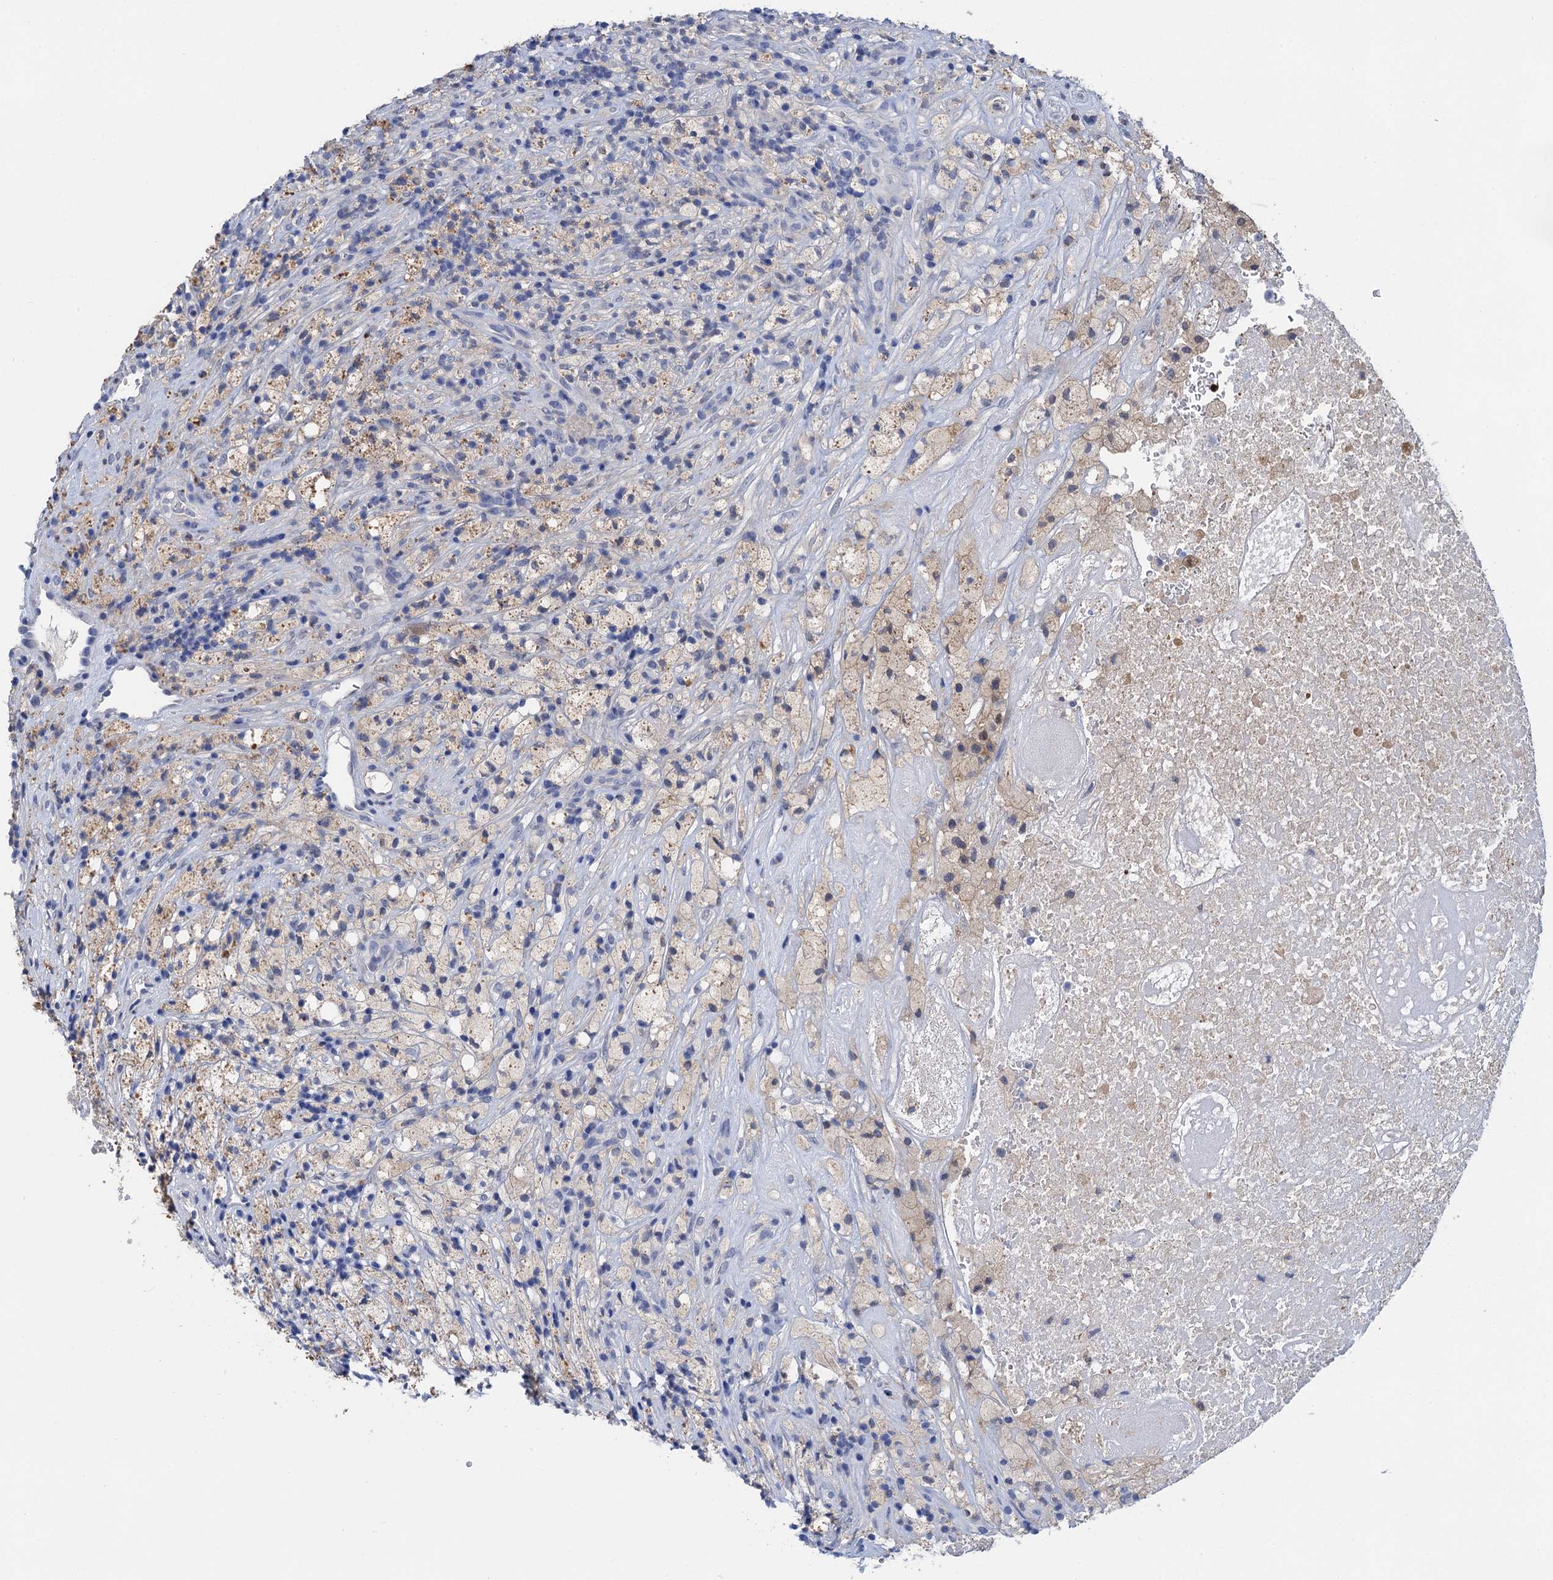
{"staining": {"intensity": "negative", "quantity": "none", "location": "none"}, "tissue": "glioma", "cell_type": "Tumor cells", "image_type": "cancer", "snomed": [{"axis": "morphology", "description": "Glioma, malignant, High grade"}, {"axis": "topography", "description": "Brain"}], "caption": "Tumor cells are negative for protein expression in human malignant glioma (high-grade).", "gene": "TMEM39B", "patient": {"sex": "male", "age": 69}}